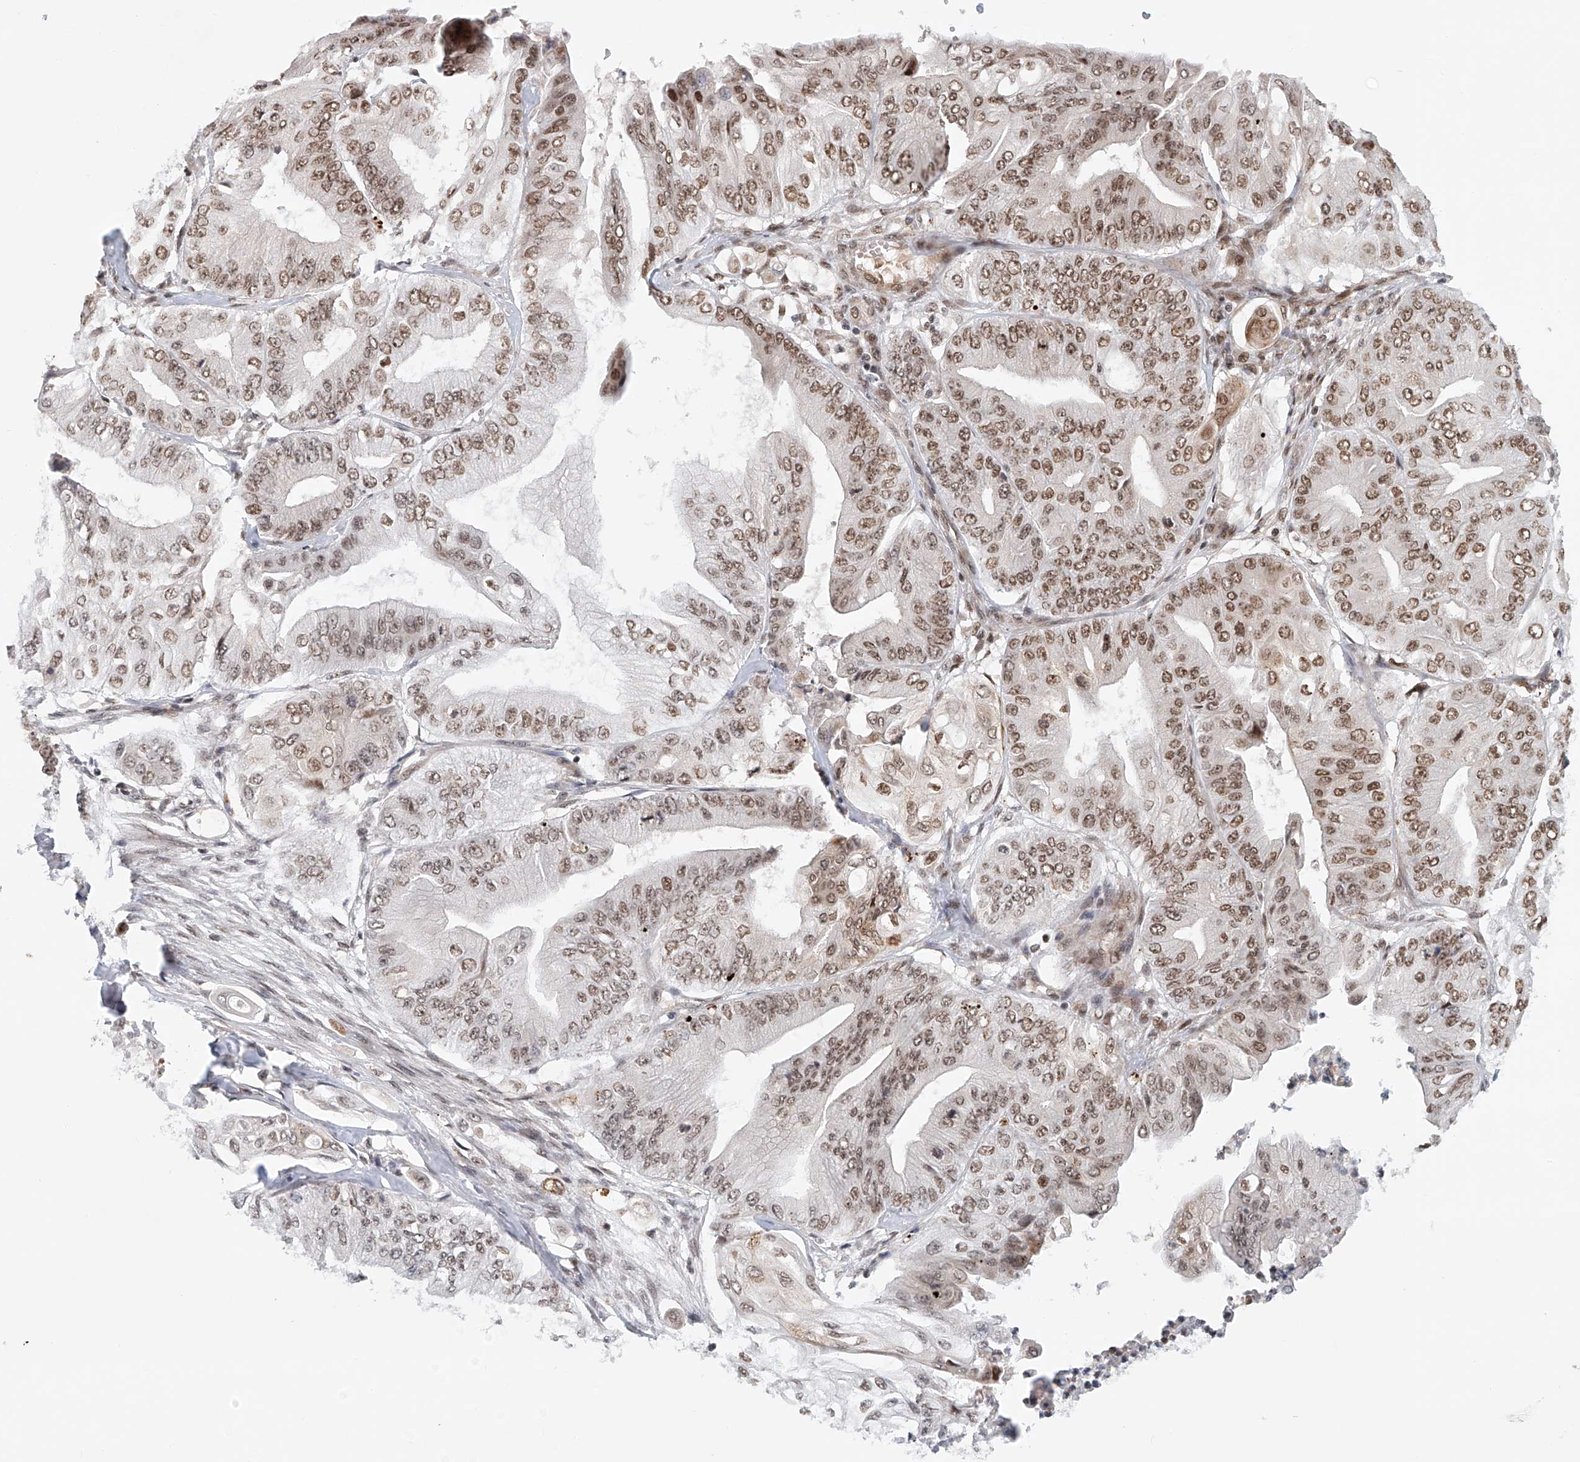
{"staining": {"intensity": "moderate", "quantity": ">75%", "location": "nuclear"}, "tissue": "pancreatic cancer", "cell_type": "Tumor cells", "image_type": "cancer", "snomed": [{"axis": "morphology", "description": "Adenocarcinoma, NOS"}, {"axis": "topography", "description": "Pancreas"}], "caption": "Pancreatic cancer stained for a protein (brown) exhibits moderate nuclear positive positivity in approximately >75% of tumor cells.", "gene": "ZNF470", "patient": {"sex": "female", "age": 77}}